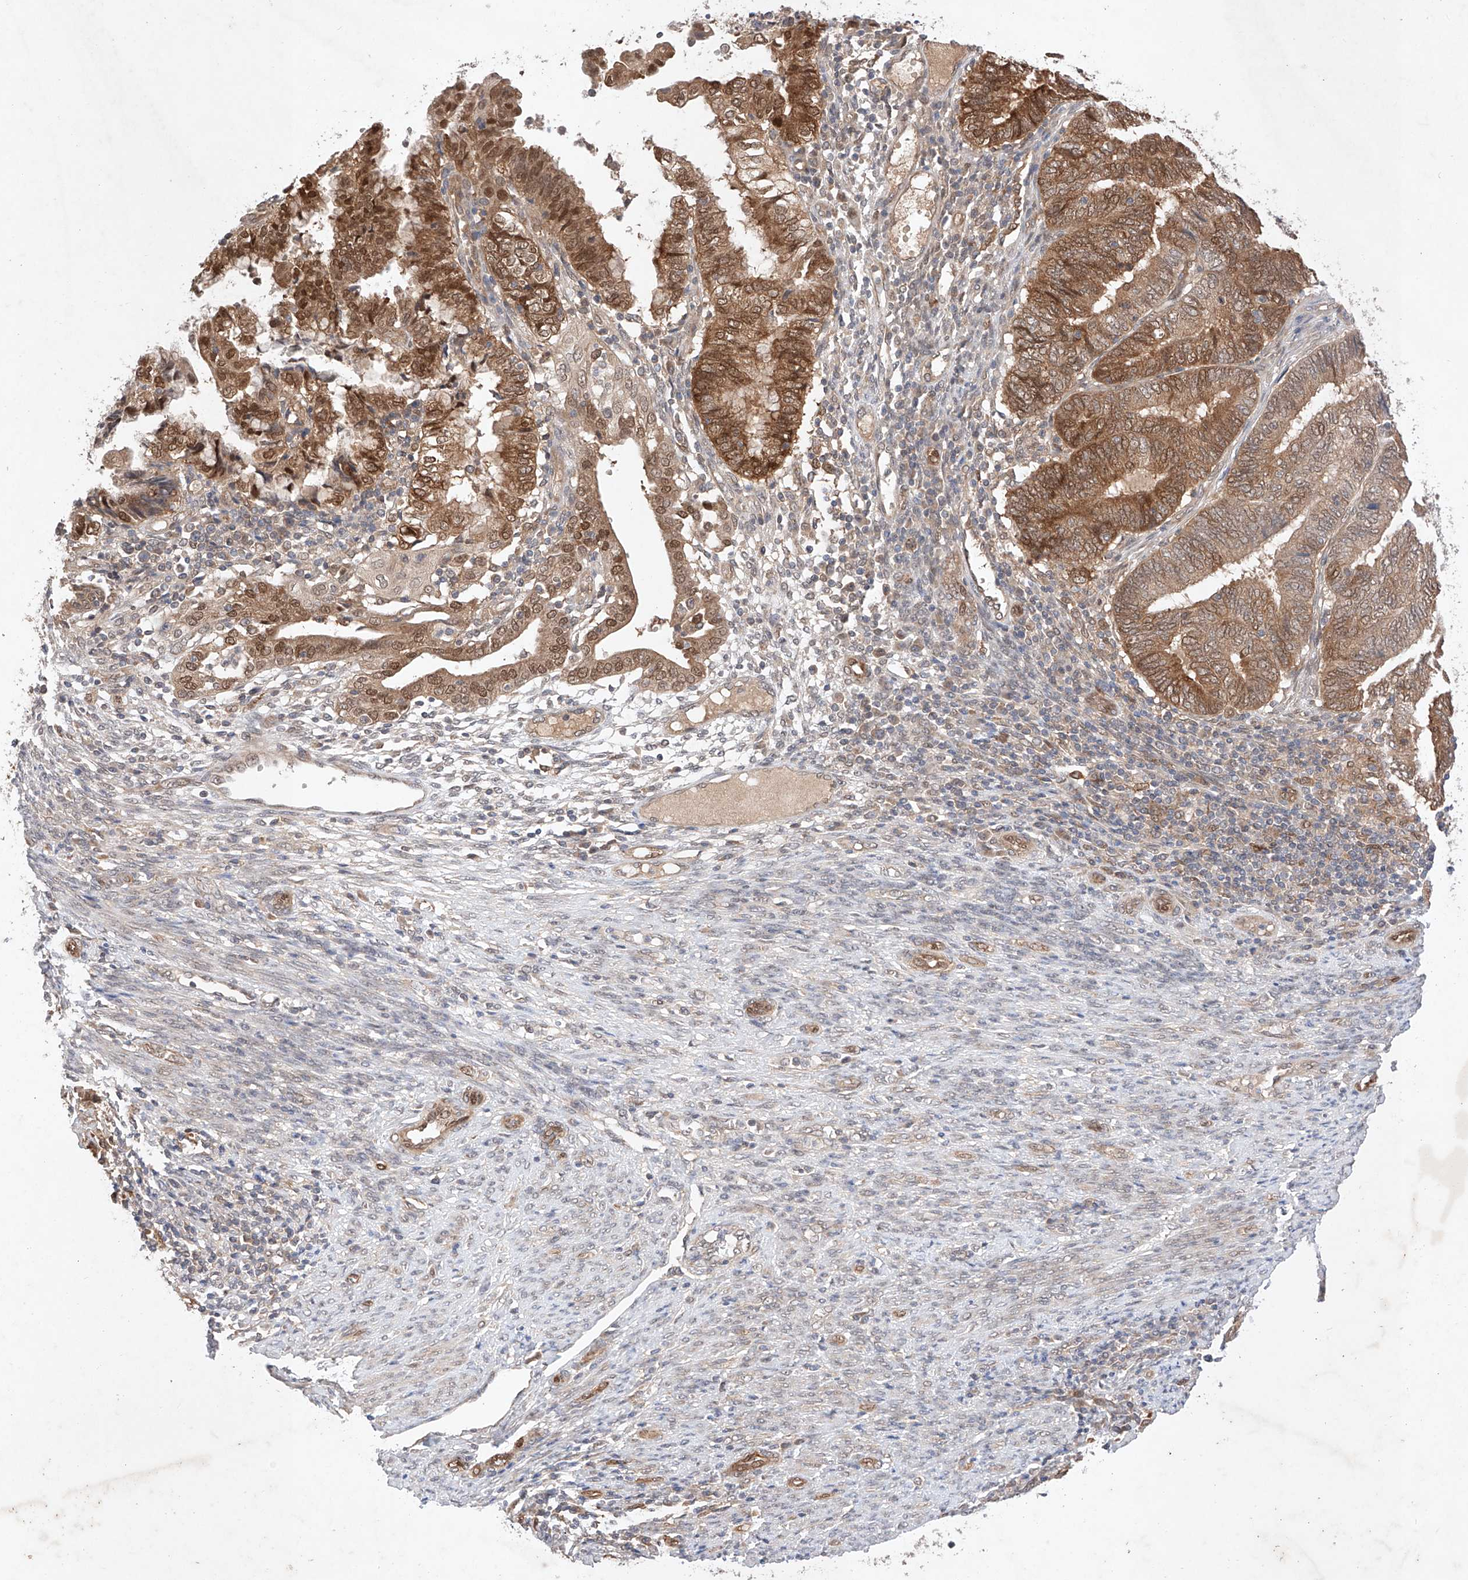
{"staining": {"intensity": "moderate", "quantity": "25%-75%", "location": "cytoplasmic/membranous,nuclear"}, "tissue": "endometrial cancer", "cell_type": "Tumor cells", "image_type": "cancer", "snomed": [{"axis": "morphology", "description": "Adenocarcinoma, NOS"}, {"axis": "topography", "description": "Uterus"}, {"axis": "topography", "description": "Endometrium"}], "caption": "An immunohistochemistry (IHC) micrograph of neoplastic tissue is shown. Protein staining in brown highlights moderate cytoplasmic/membranous and nuclear positivity in endometrial cancer within tumor cells.", "gene": "ZNF124", "patient": {"sex": "female", "age": 70}}